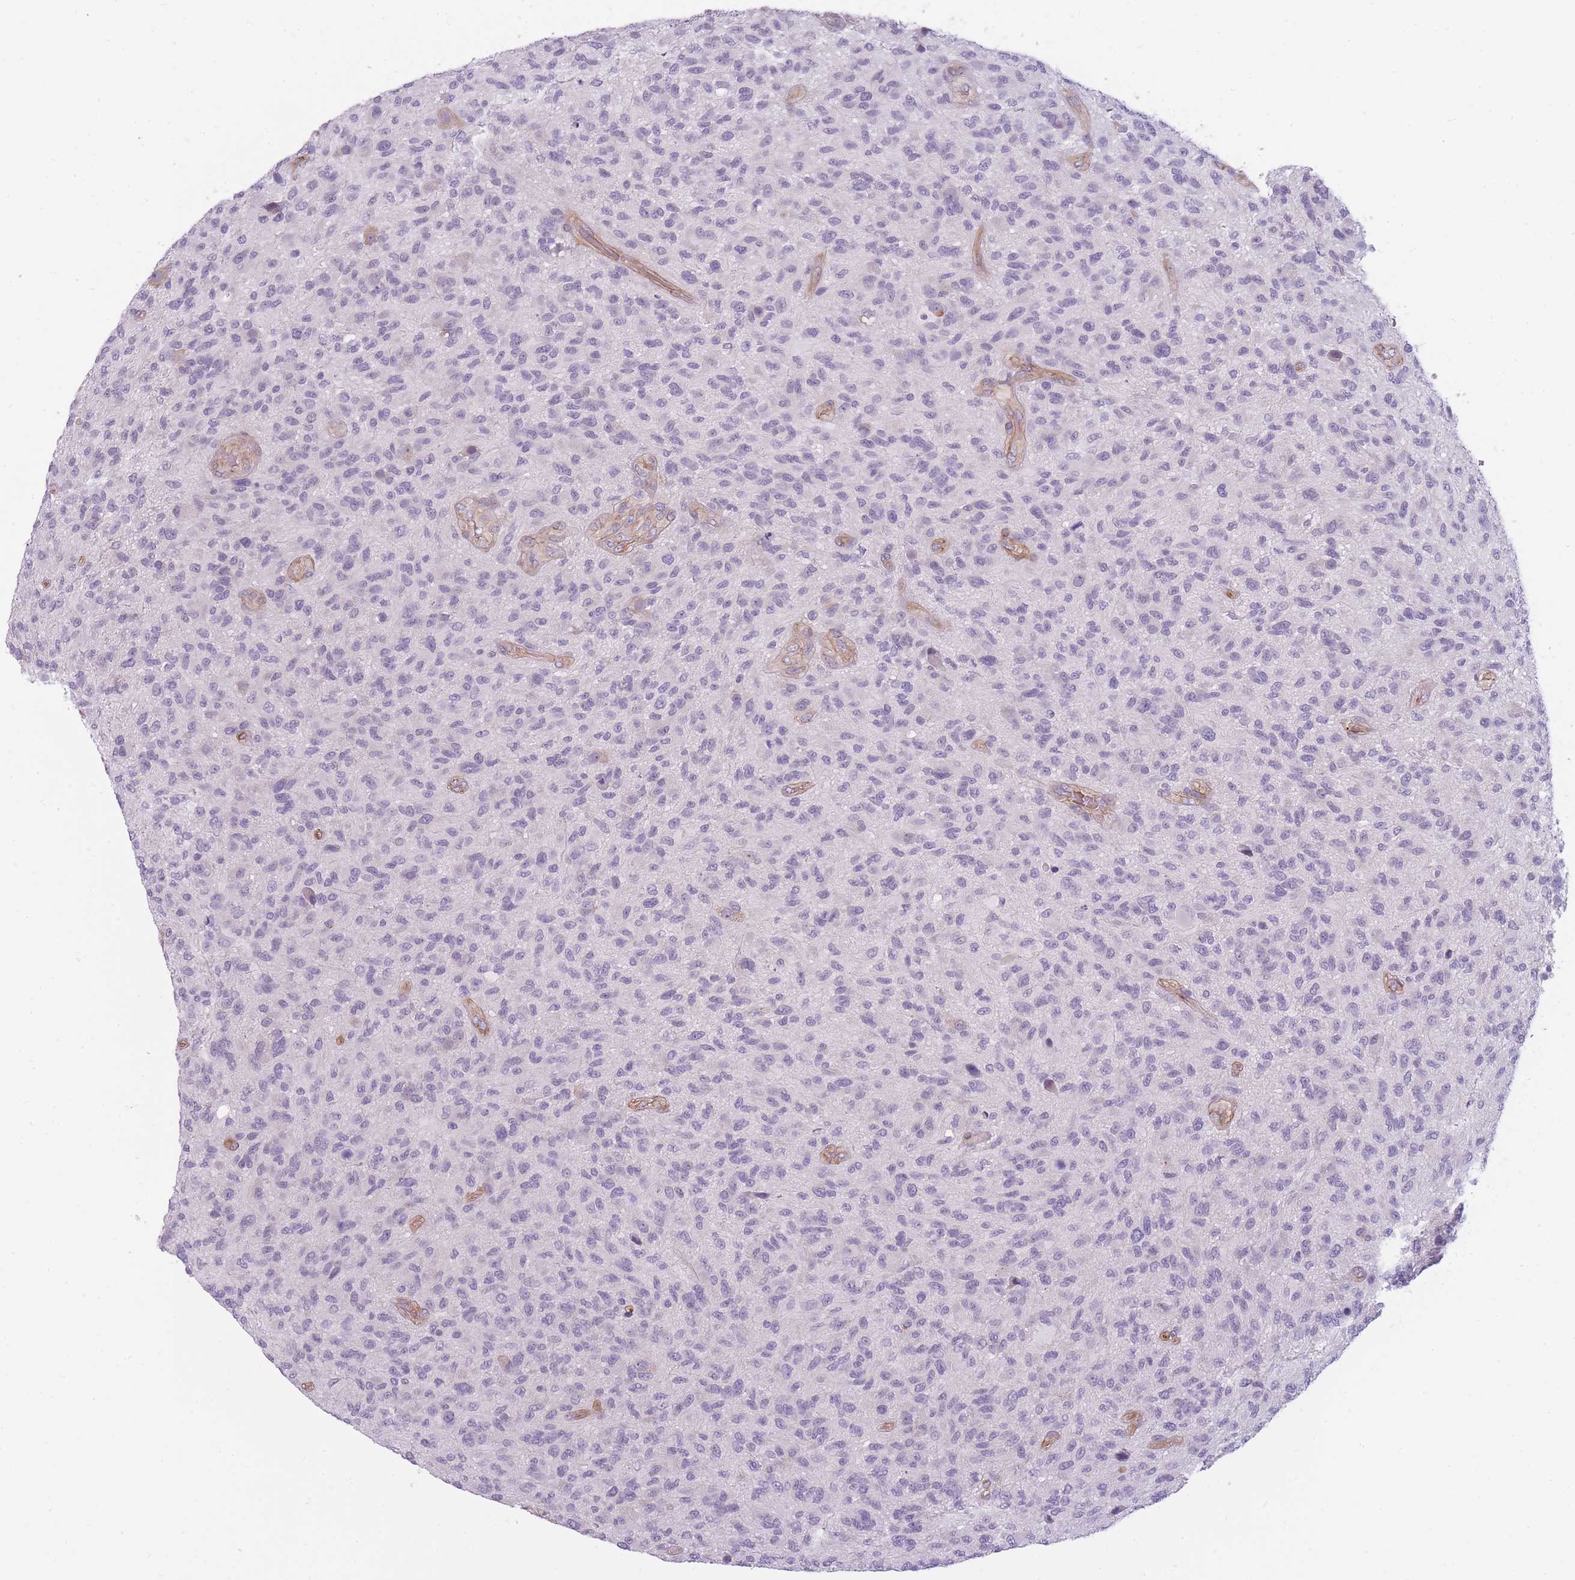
{"staining": {"intensity": "negative", "quantity": "none", "location": "none"}, "tissue": "glioma", "cell_type": "Tumor cells", "image_type": "cancer", "snomed": [{"axis": "morphology", "description": "Glioma, malignant, High grade"}, {"axis": "topography", "description": "Brain"}], "caption": "Glioma stained for a protein using immunohistochemistry (IHC) exhibits no expression tumor cells.", "gene": "OR6B3", "patient": {"sex": "male", "age": 47}}